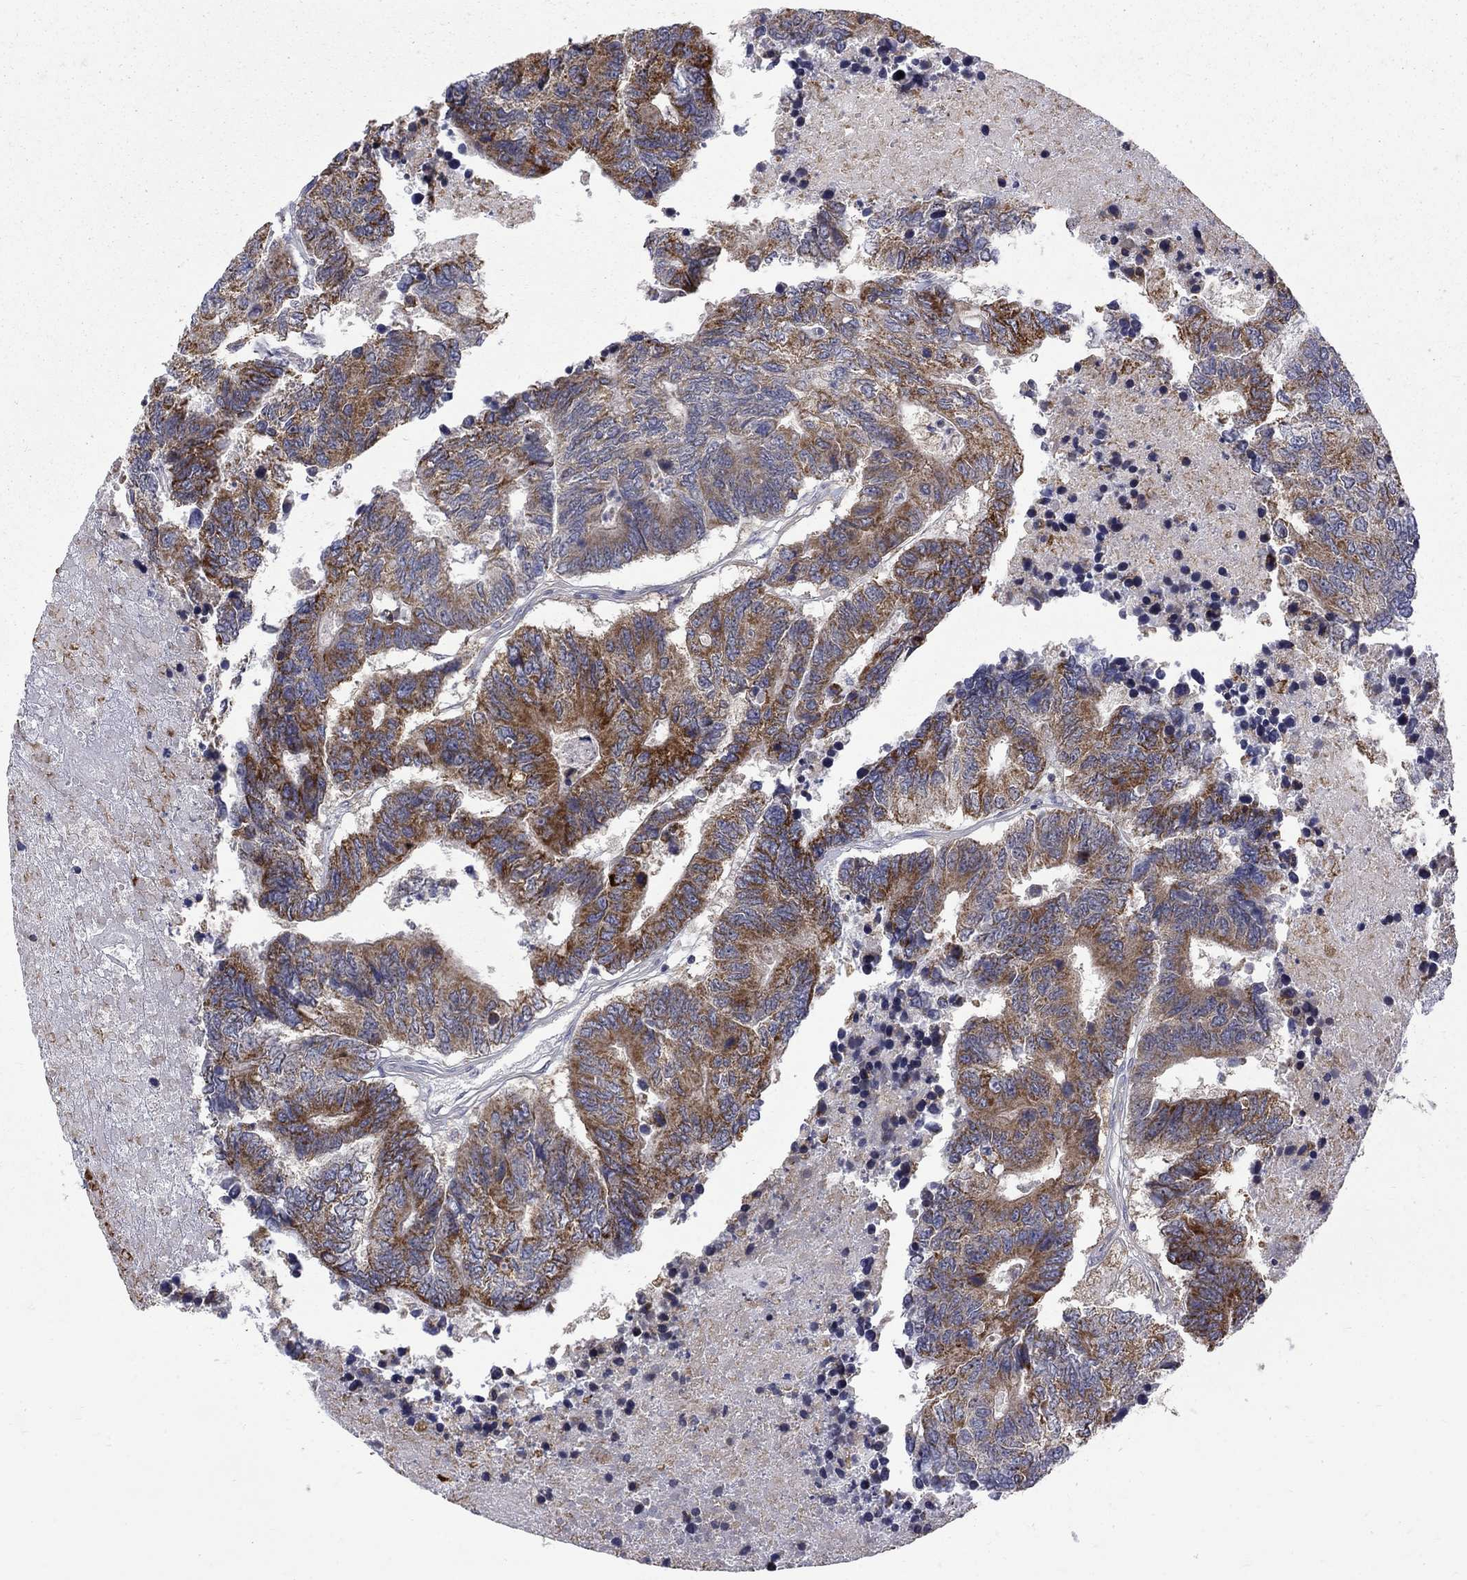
{"staining": {"intensity": "moderate", "quantity": ">75%", "location": "cytoplasmic/membranous"}, "tissue": "colorectal cancer", "cell_type": "Tumor cells", "image_type": "cancer", "snomed": [{"axis": "morphology", "description": "Adenocarcinoma, NOS"}, {"axis": "topography", "description": "Colon"}], "caption": "Immunohistochemical staining of adenocarcinoma (colorectal) demonstrates medium levels of moderate cytoplasmic/membranous staining in about >75% of tumor cells. The staining is performed using DAB (3,3'-diaminobenzidine) brown chromogen to label protein expression. The nuclei are counter-stained blue using hematoxylin.", "gene": "SH2B1", "patient": {"sex": "female", "age": 48}}